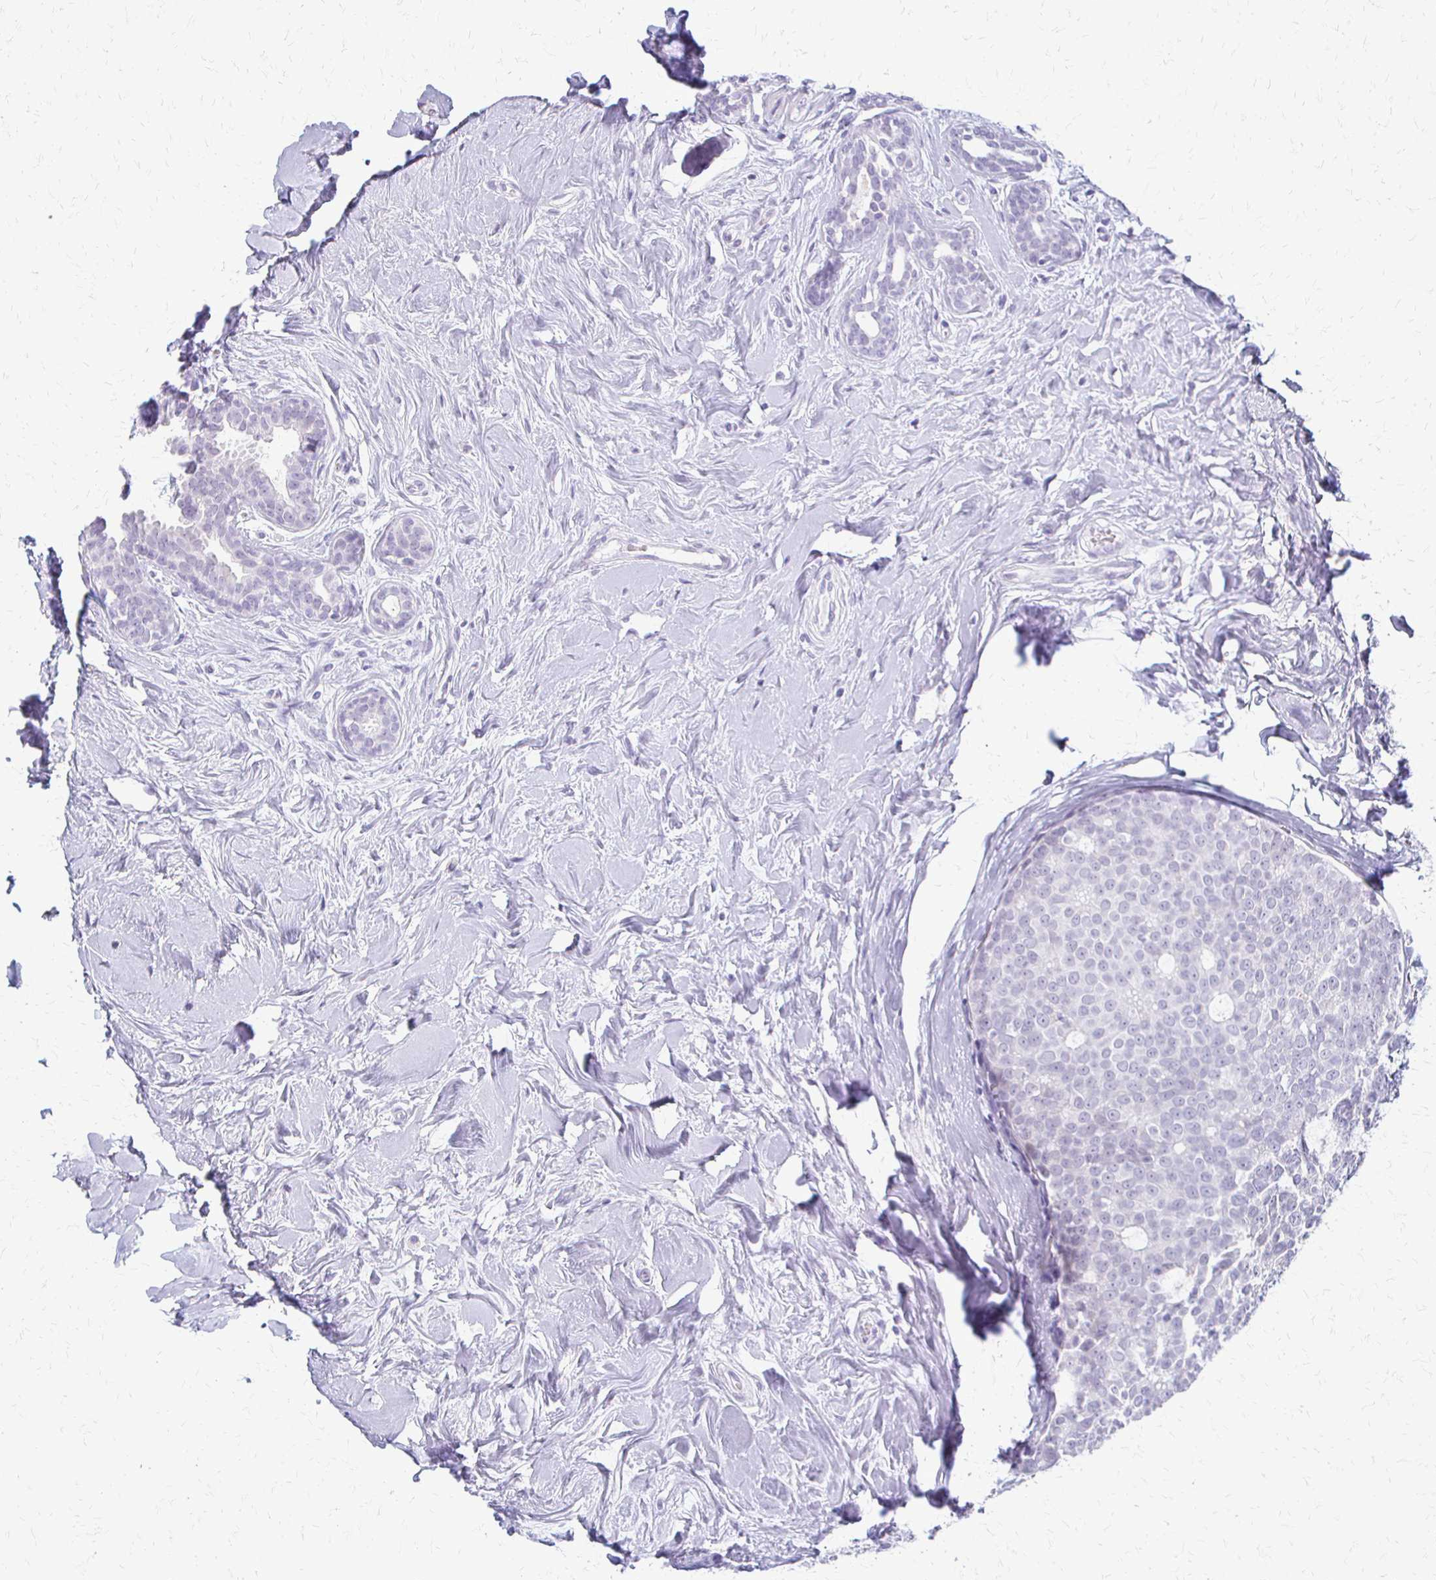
{"staining": {"intensity": "negative", "quantity": "none", "location": "none"}, "tissue": "breast cancer", "cell_type": "Tumor cells", "image_type": "cancer", "snomed": [{"axis": "morphology", "description": "Duct carcinoma"}, {"axis": "topography", "description": "Breast"}], "caption": "Breast cancer (intraductal carcinoma) stained for a protein using IHC exhibits no positivity tumor cells.", "gene": "ACP5", "patient": {"sex": "female", "age": 45}}